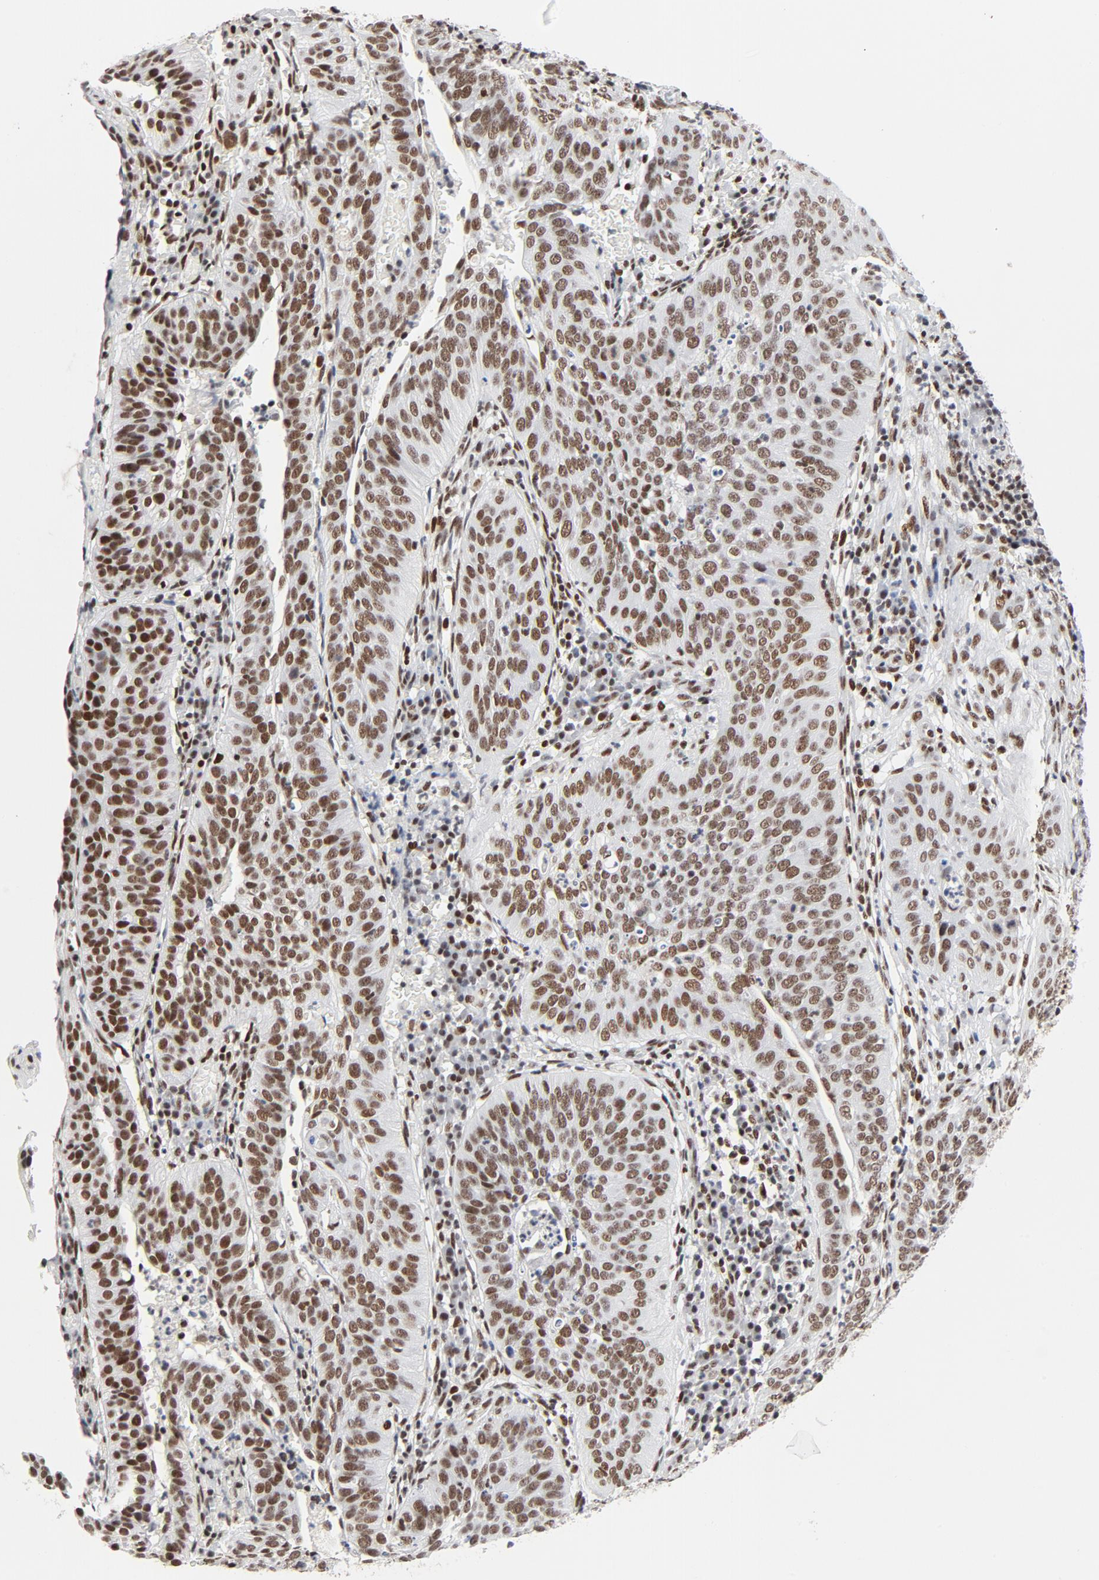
{"staining": {"intensity": "moderate", "quantity": ">75%", "location": "nuclear"}, "tissue": "cervical cancer", "cell_type": "Tumor cells", "image_type": "cancer", "snomed": [{"axis": "morphology", "description": "Squamous cell carcinoma, NOS"}, {"axis": "topography", "description": "Cervix"}], "caption": "Cervical squamous cell carcinoma stained with DAB immunohistochemistry exhibits medium levels of moderate nuclear expression in about >75% of tumor cells.", "gene": "GTF2H1", "patient": {"sex": "female", "age": 39}}